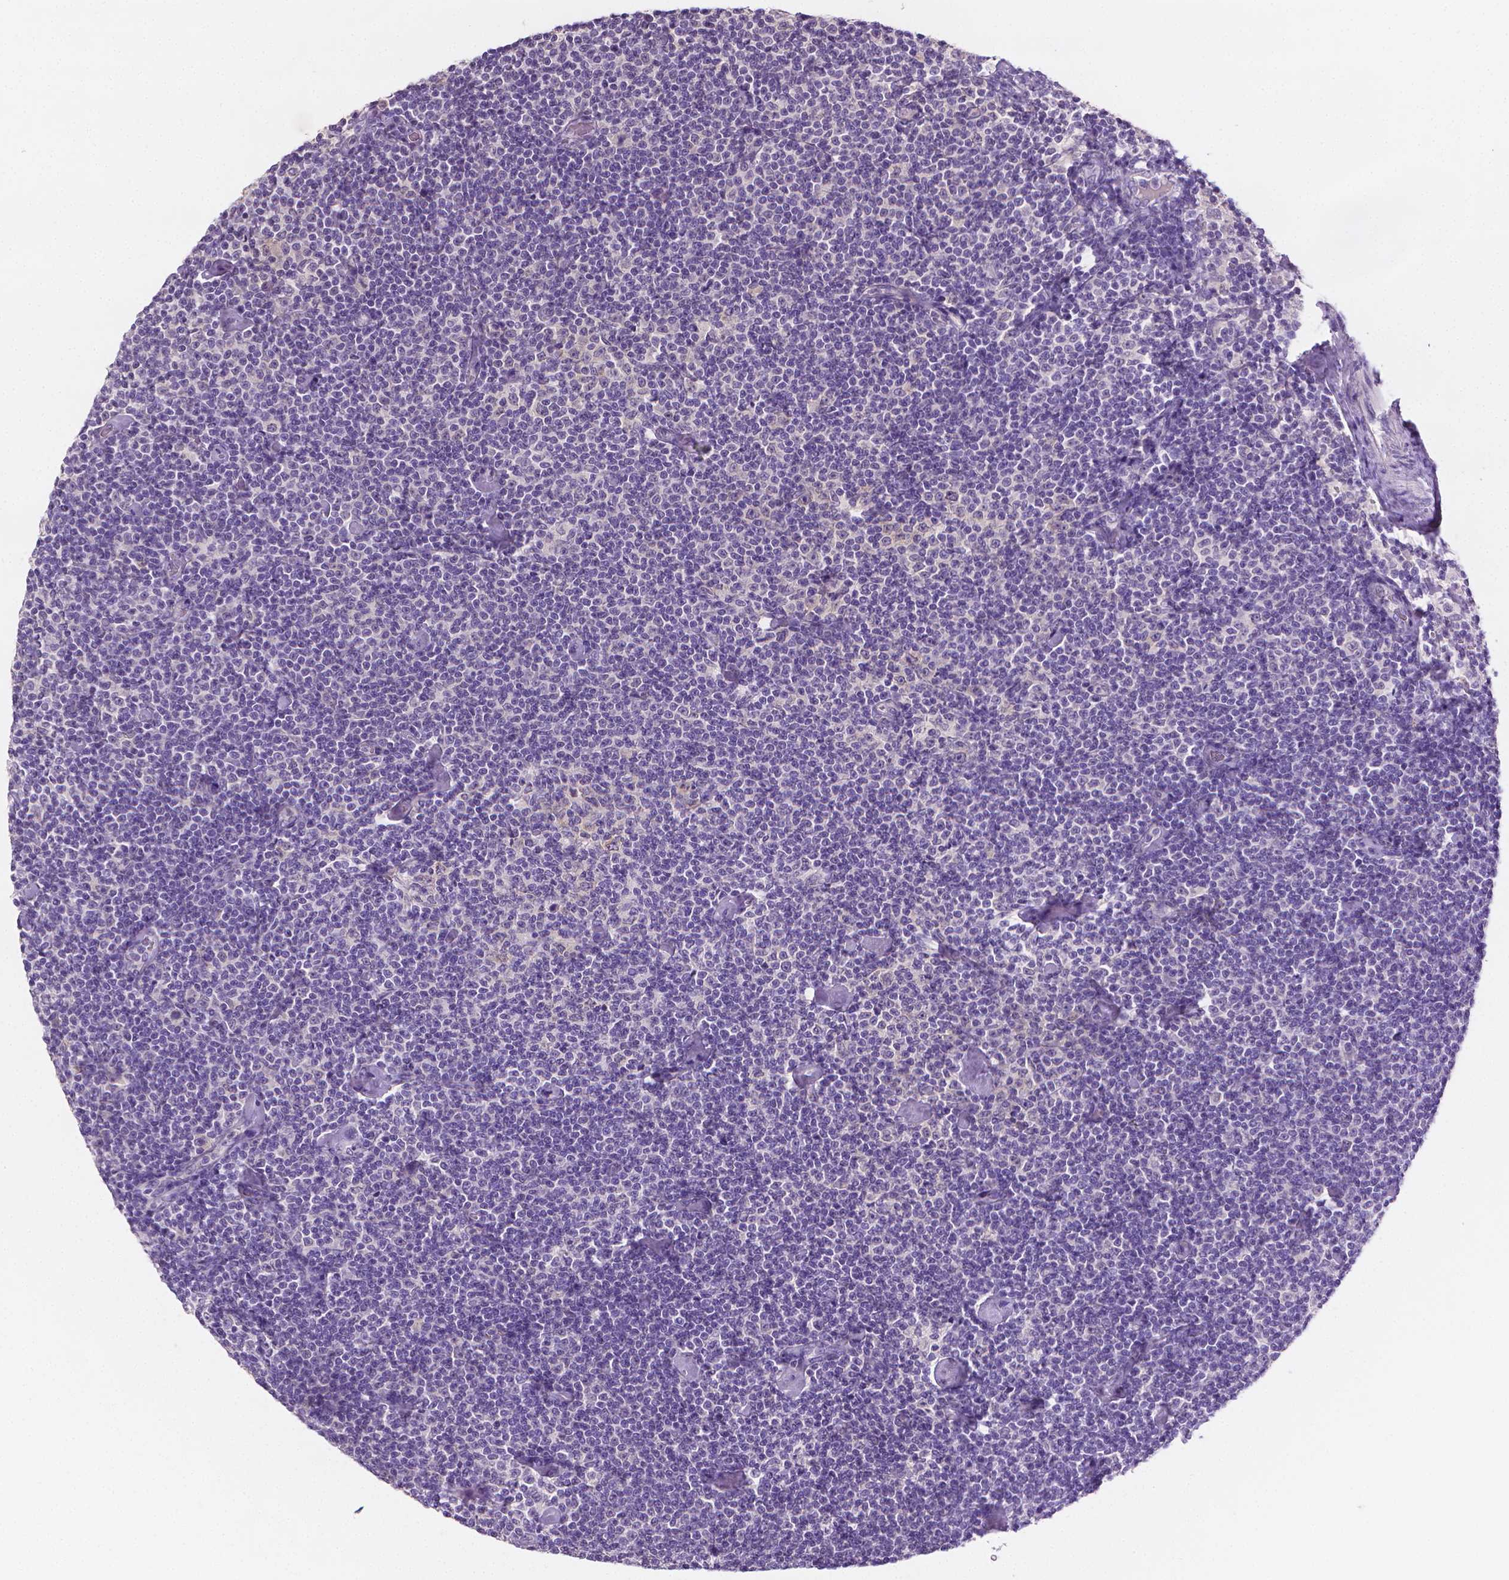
{"staining": {"intensity": "negative", "quantity": "none", "location": "none"}, "tissue": "lymphoma", "cell_type": "Tumor cells", "image_type": "cancer", "snomed": [{"axis": "morphology", "description": "Malignant lymphoma, non-Hodgkin's type, Low grade"}, {"axis": "topography", "description": "Lymph node"}], "caption": "DAB immunohistochemical staining of malignant lymphoma, non-Hodgkin's type (low-grade) reveals no significant expression in tumor cells.", "gene": "FASN", "patient": {"sex": "male", "age": 81}}